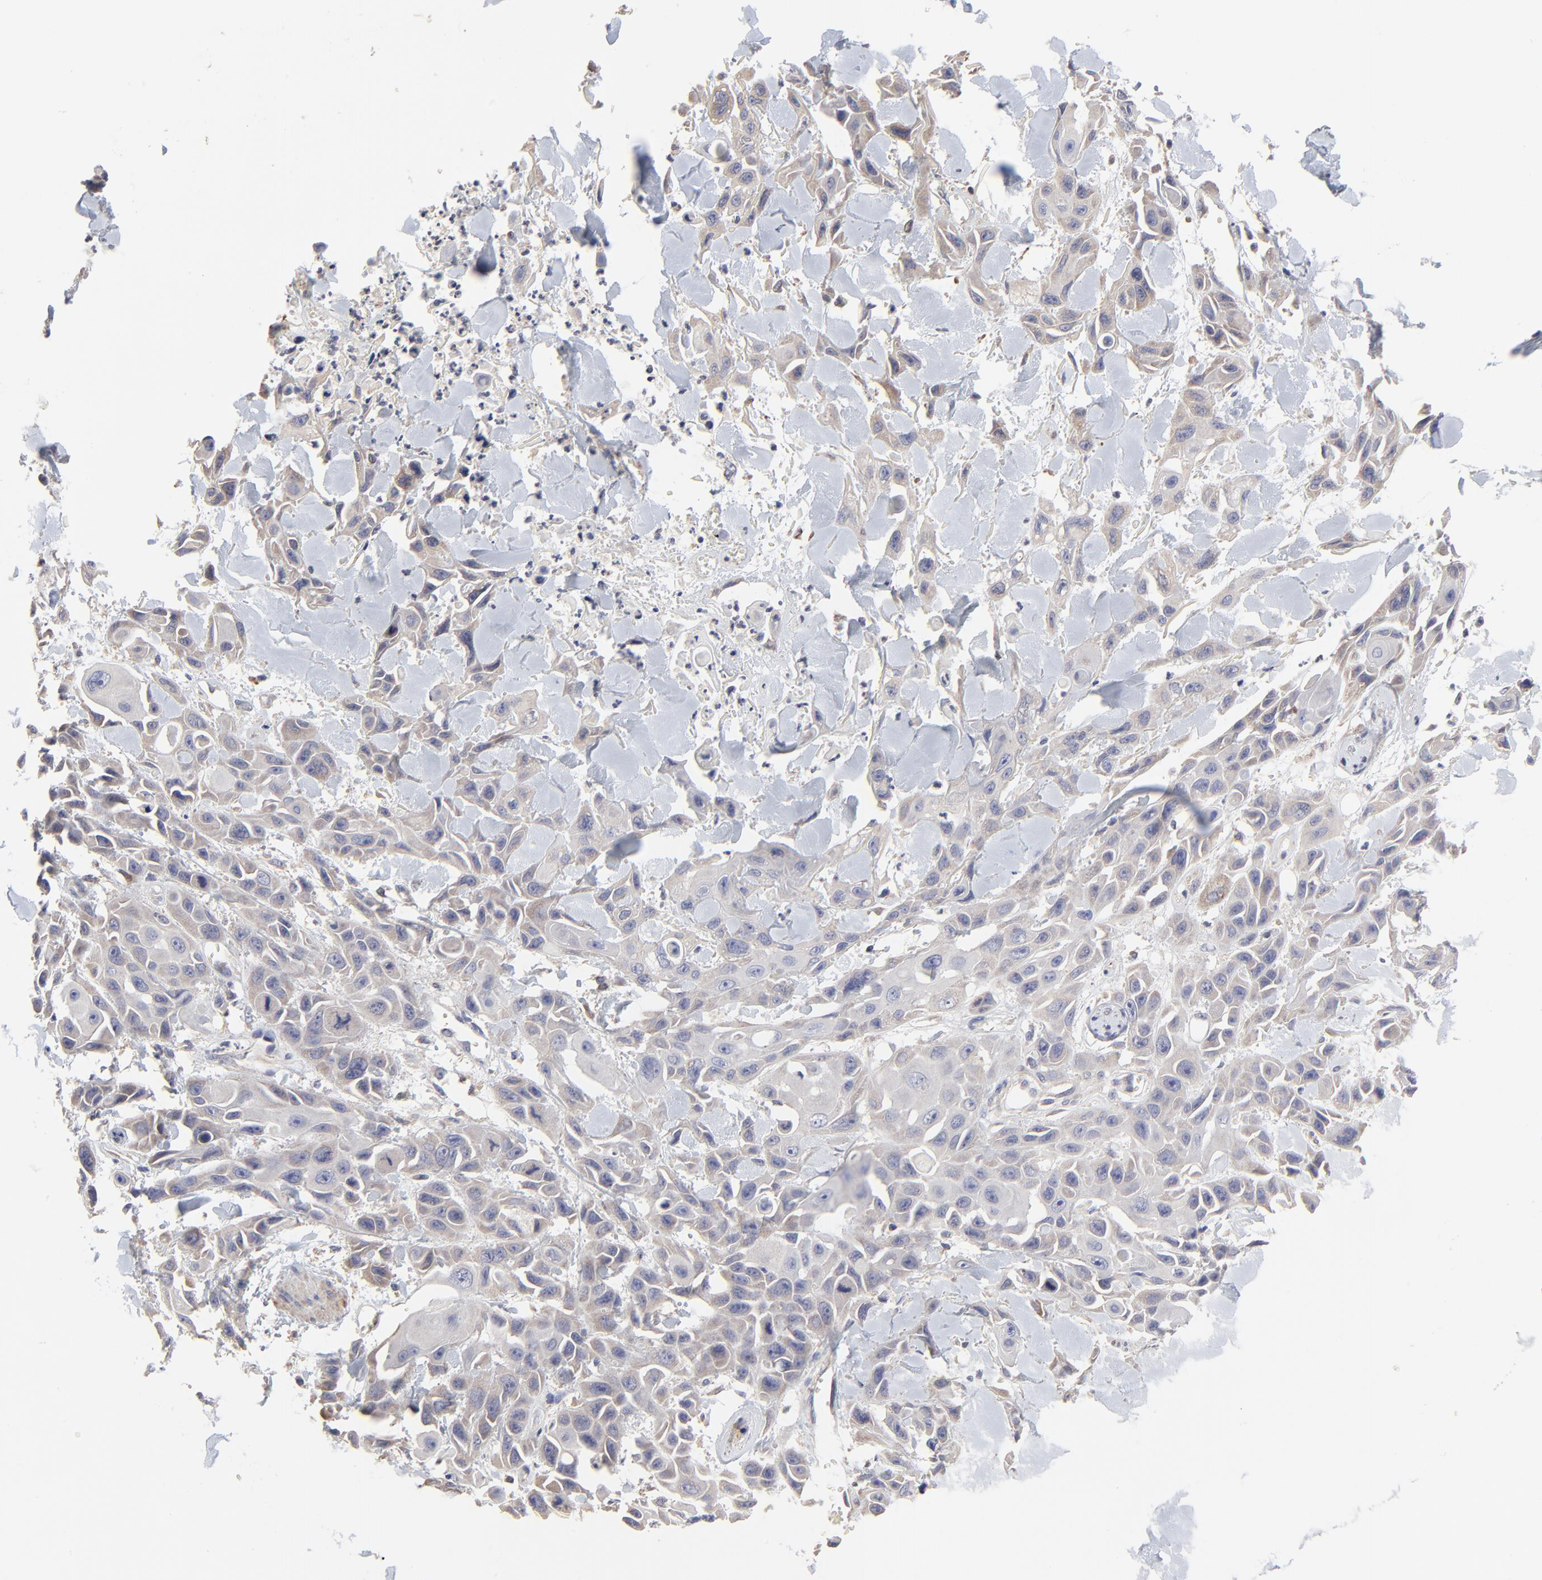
{"staining": {"intensity": "weak", "quantity": "<25%", "location": "cytoplasmic/membranous"}, "tissue": "skin cancer", "cell_type": "Tumor cells", "image_type": "cancer", "snomed": [{"axis": "morphology", "description": "Squamous cell carcinoma, NOS"}, {"axis": "topography", "description": "Skin"}, {"axis": "topography", "description": "Anal"}], "caption": "This is a image of immunohistochemistry (IHC) staining of squamous cell carcinoma (skin), which shows no positivity in tumor cells.", "gene": "ELP2", "patient": {"sex": "female", "age": 55}}